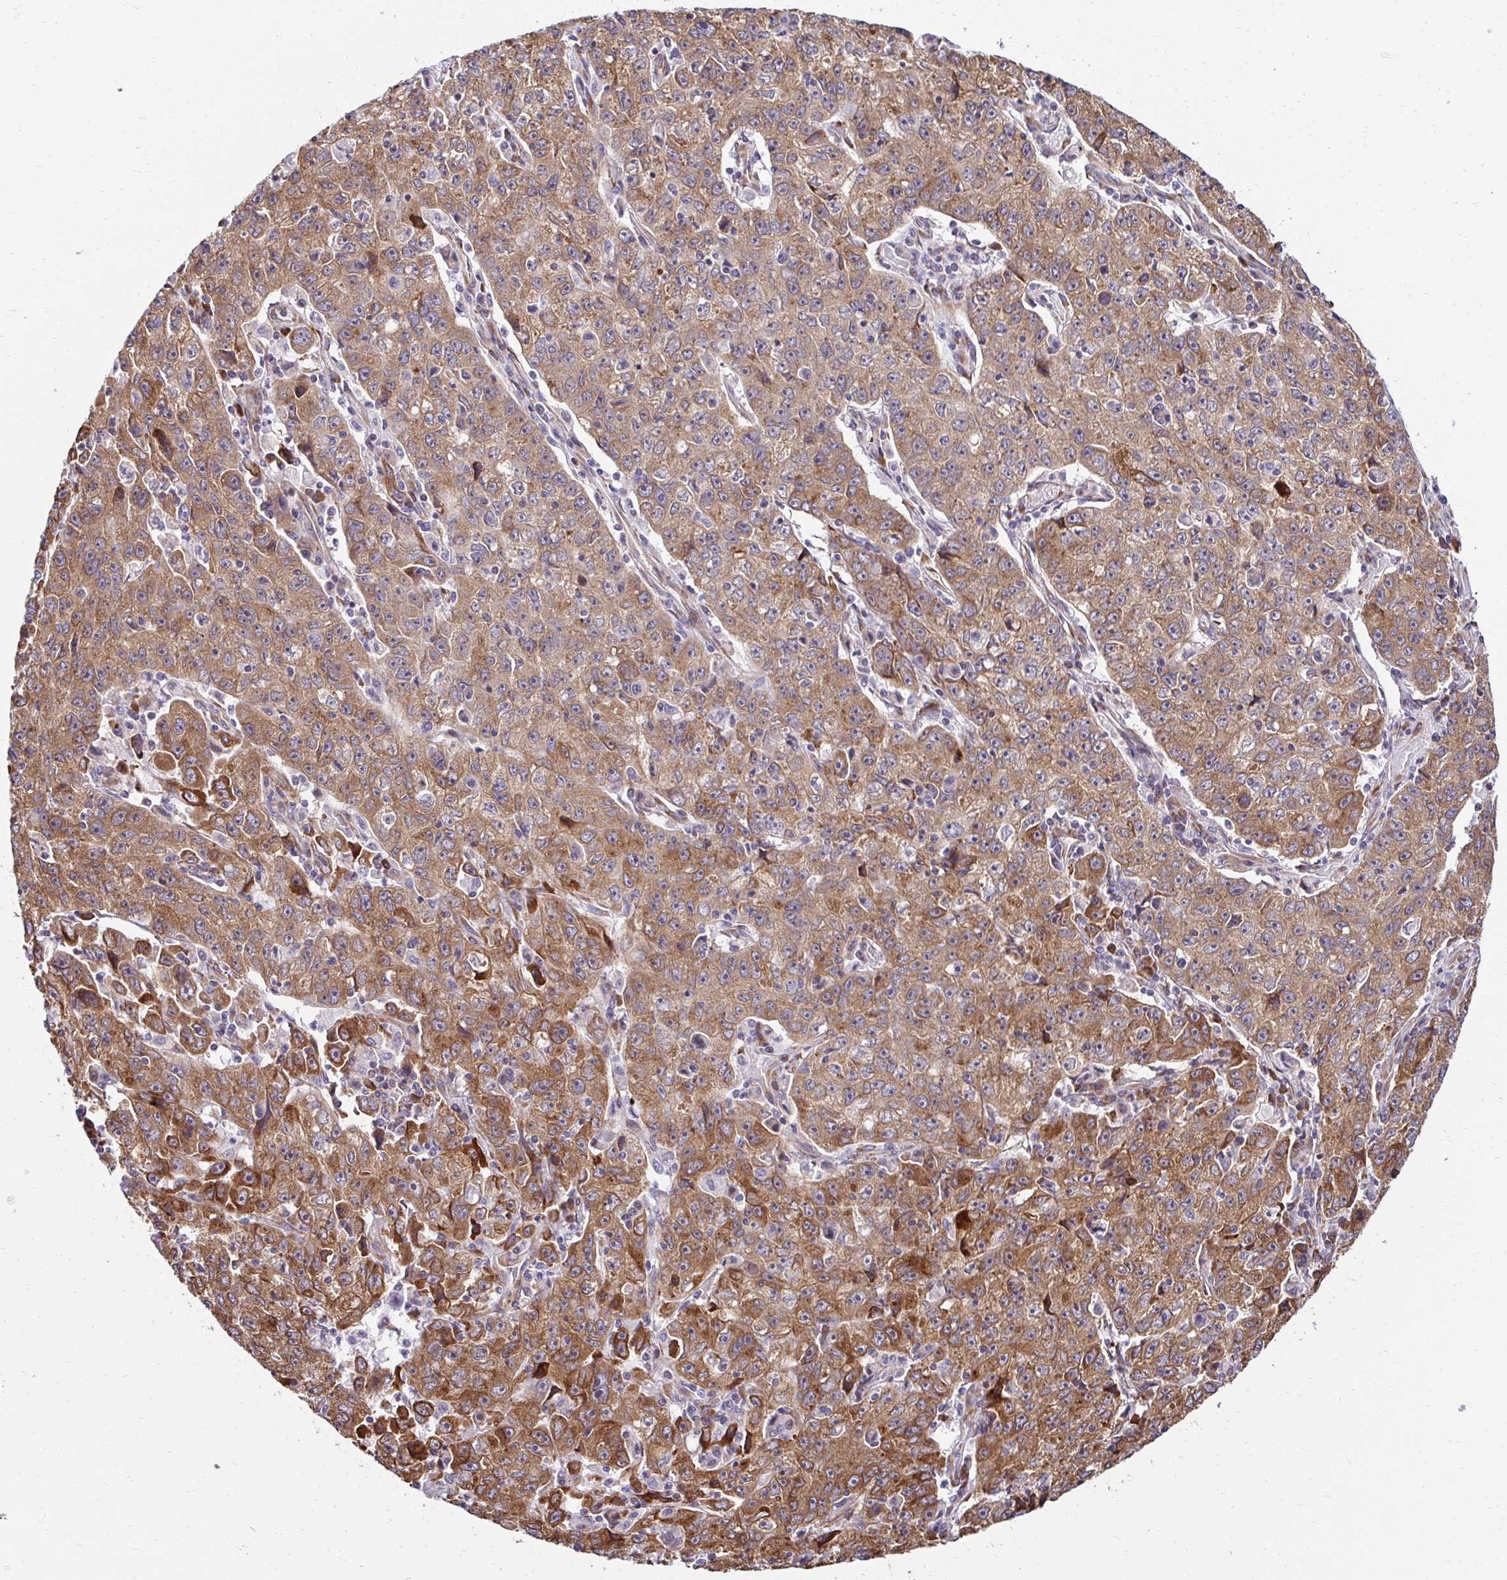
{"staining": {"intensity": "moderate", "quantity": ">75%", "location": "cytoplasmic/membranous"}, "tissue": "lung cancer", "cell_type": "Tumor cells", "image_type": "cancer", "snomed": [{"axis": "morphology", "description": "Normal morphology"}, {"axis": "morphology", "description": "Adenocarcinoma, NOS"}, {"axis": "topography", "description": "Lymph node"}, {"axis": "topography", "description": "Lung"}], "caption": "Moderate cytoplasmic/membranous positivity is seen in approximately >75% of tumor cells in lung cancer. Using DAB (brown) and hematoxylin (blue) stains, captured at high magnification using brightfield microscopy.", "gene": "HPS1", "patient": {"sex": "female", "age": 57}}